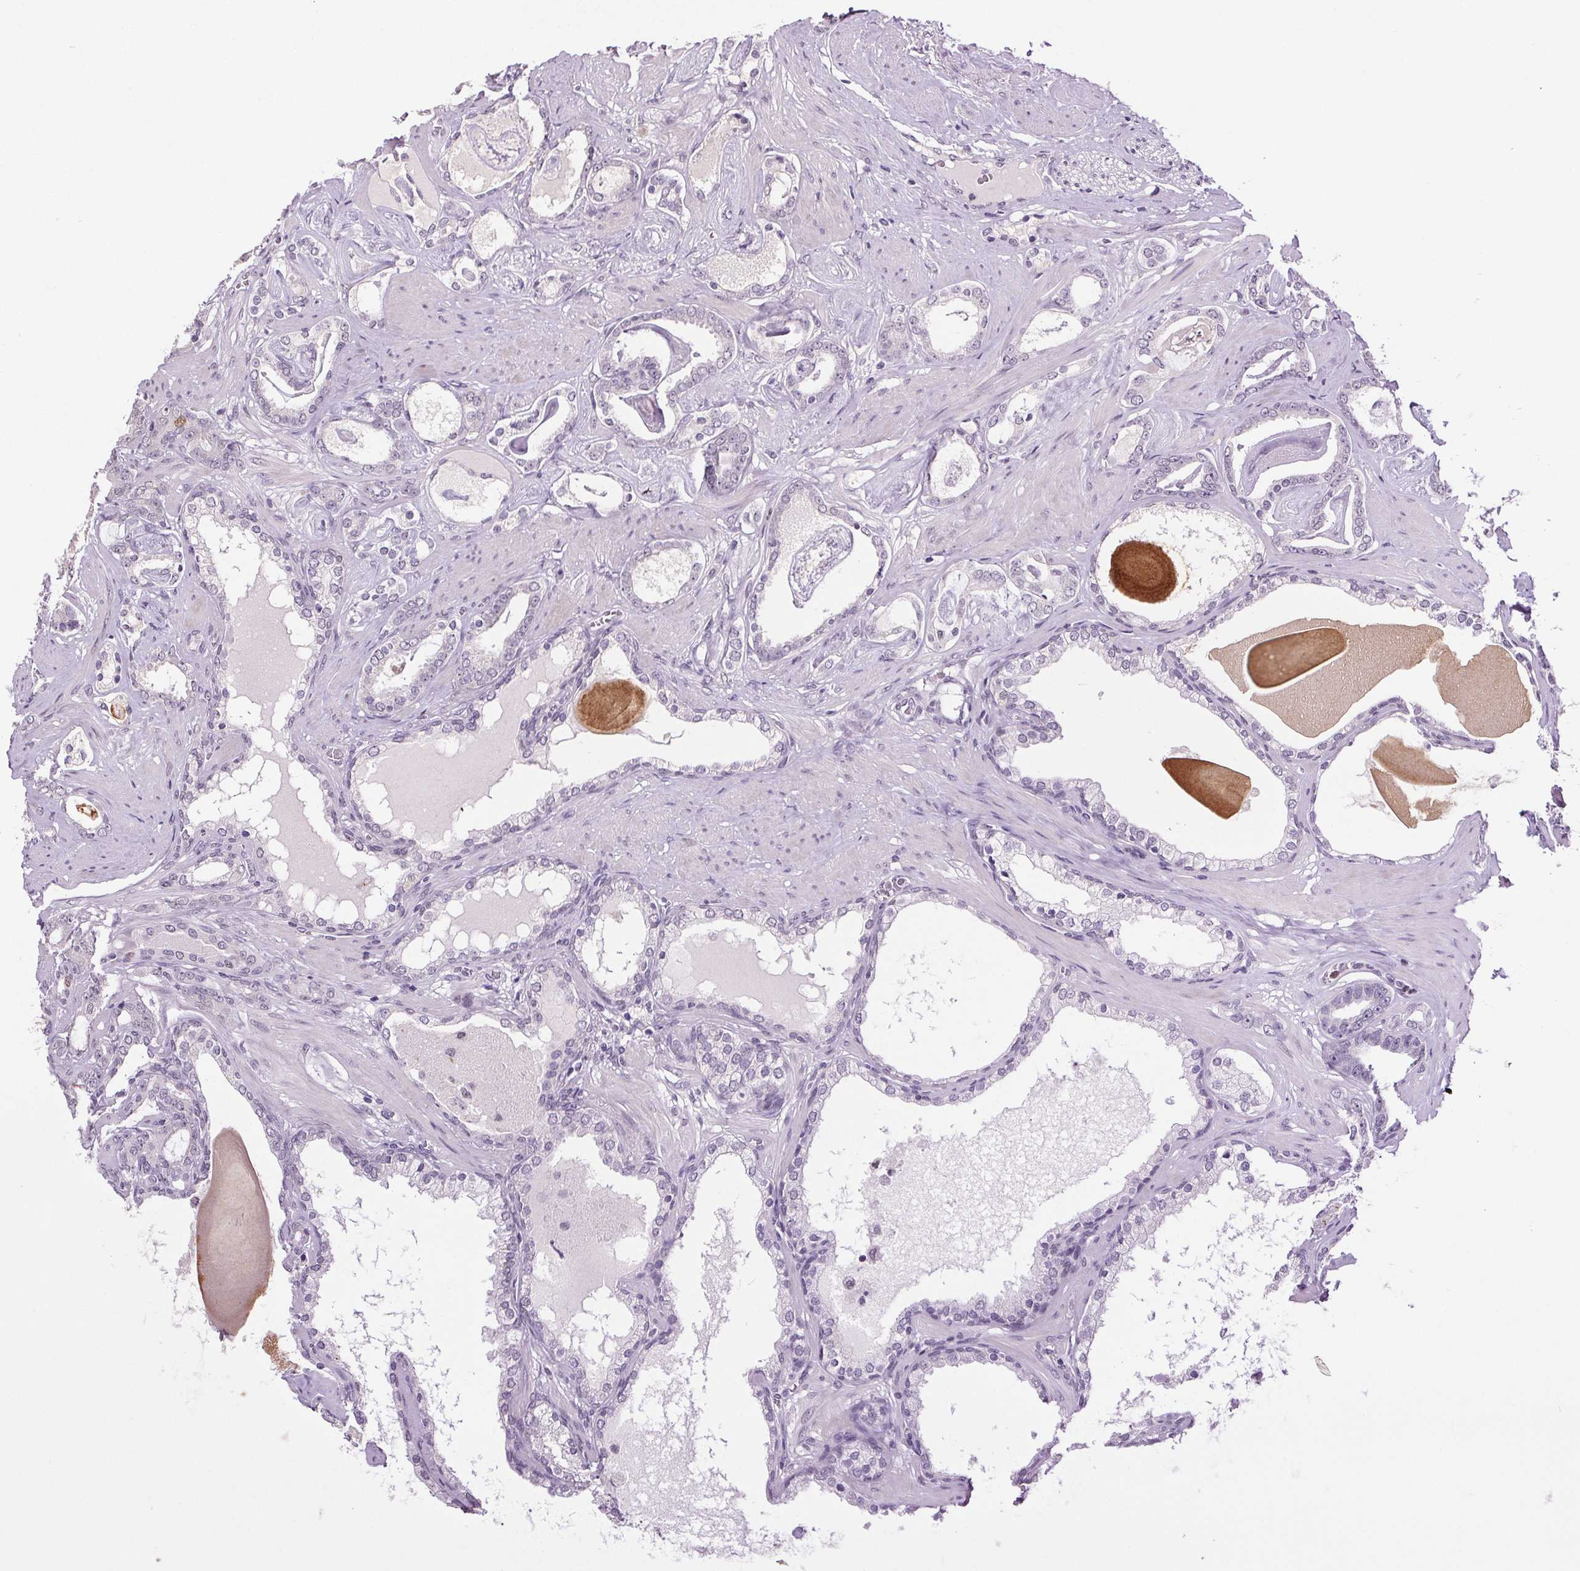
{"staining": {"intensity": "moderate", "quantity": "<25%", "location": "cytoplasmic/membranous"}, "tissue": "prostate cancer", "cell_type": "Tumor cells", "image_type": "cancer", "snomed": [{"axis": "morphology", "description": "Adenocarcinoma, High grade"}, {"axis": "topography", "description": "Prostate"}], "caption": "IHC of high-grade adenocarcinoma (prostate) exhibits low levels of moderate cytoplasmic/membranous staining in approximately <25% of tumor cells. The staining was performed using DAB to visualize the protein expression in brown, while the nuclei were stained in blue with hematoxylin (Magnification: 20x).", "gene": "CENPF", "patient": {"sex": "male", "age": 63}}